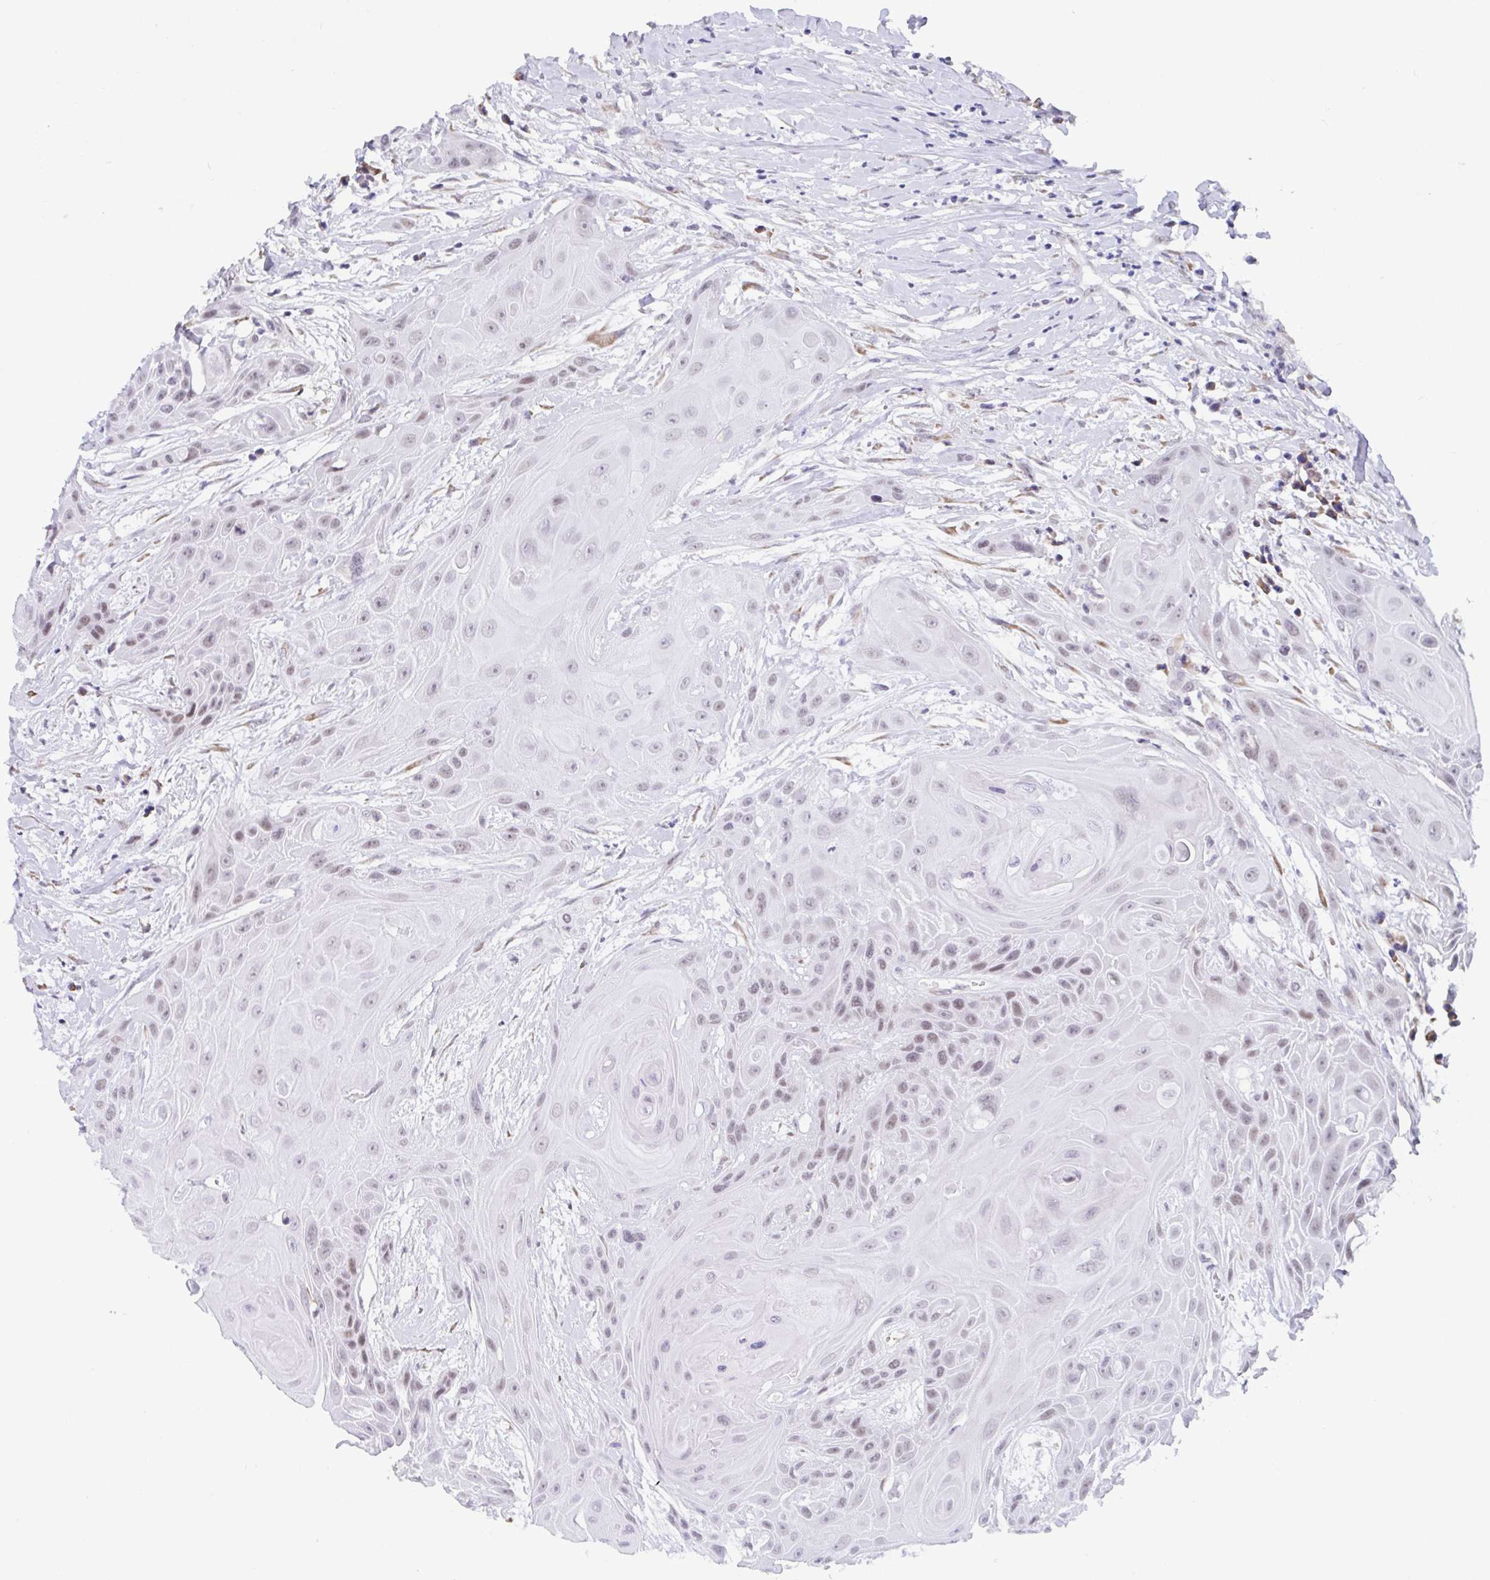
{"staining": {"intensity": "weak", "quantity": "25%-75%", "location": "nuclear"}, "tissue": "head and neck cancer", "cell_type": "Tumor cells", "image_type": "cancer", "snomed": [{"axis": "morphology", "description": "Squamous cell carcinoma, NOS"}, {"axis": "topography", "description": "Head-Neck"}], "caption": "Protein staining of head and neck squamous cell carcinoma tissue exhibits weak nuclear expression in about 25%-75% of tumor cells.", "gene": "WDR72", "patient": {"sex": "female", "age": 73}}